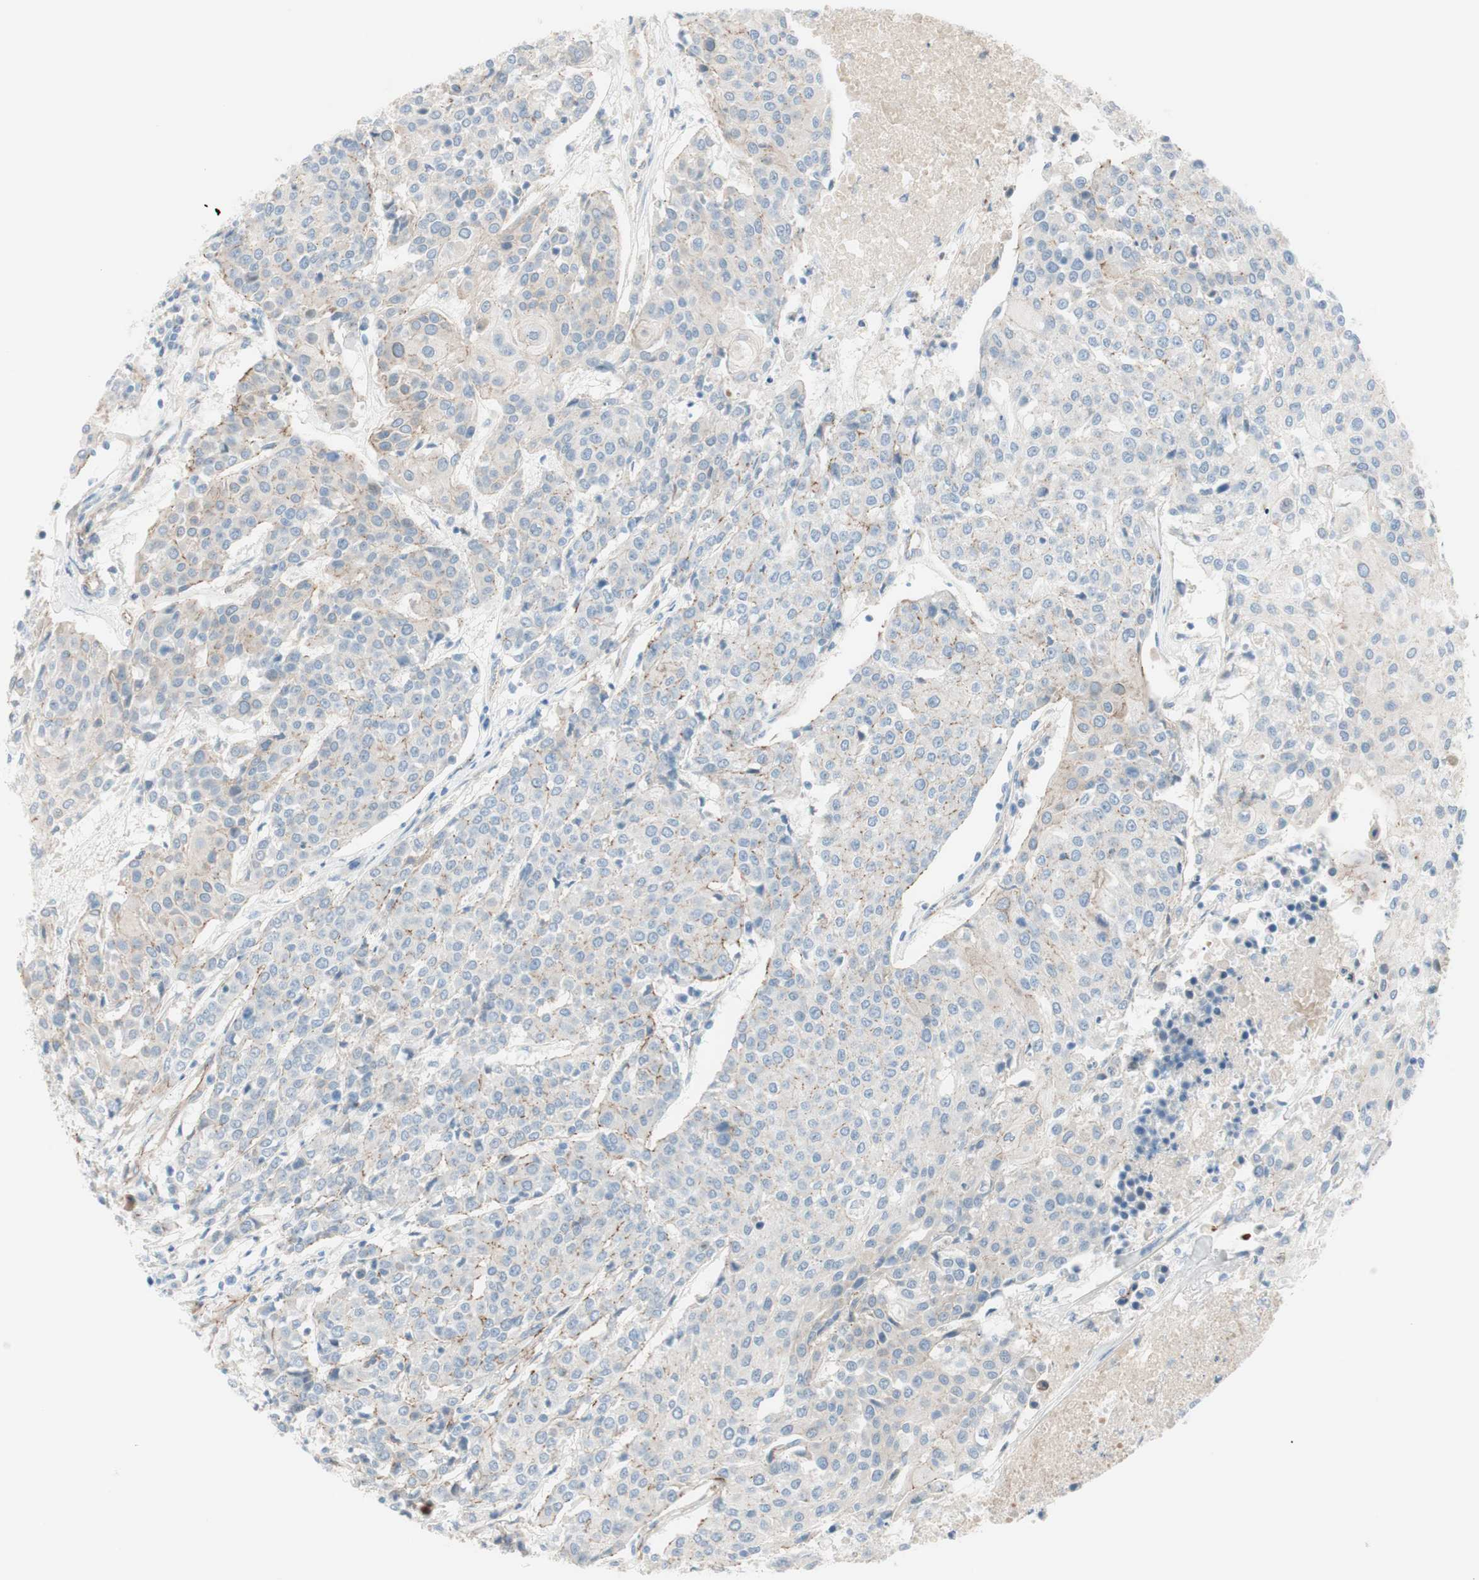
{"staining": {"intensity": "weak", "quantity": "25%-75%", "location": "cytoplasmic/membranous"}, "tissue": "urothelial cancer", "cell_type": "Tumor cells", "image_type": "cancer", "snomed": [{"axis": "morphology", "description": "Urothelial carcinoma, High grade"}, {"axis": "topography", "description": "Urinary bladder"}], "caption": "This is a histology image of IHC staining of high-grade urothelial carcinoma, which shows weak positivity in the cytoplasmic/membranous of tumor cells.", "gene": "TJP1", "patient": {"sex": "female", "age": 85}}